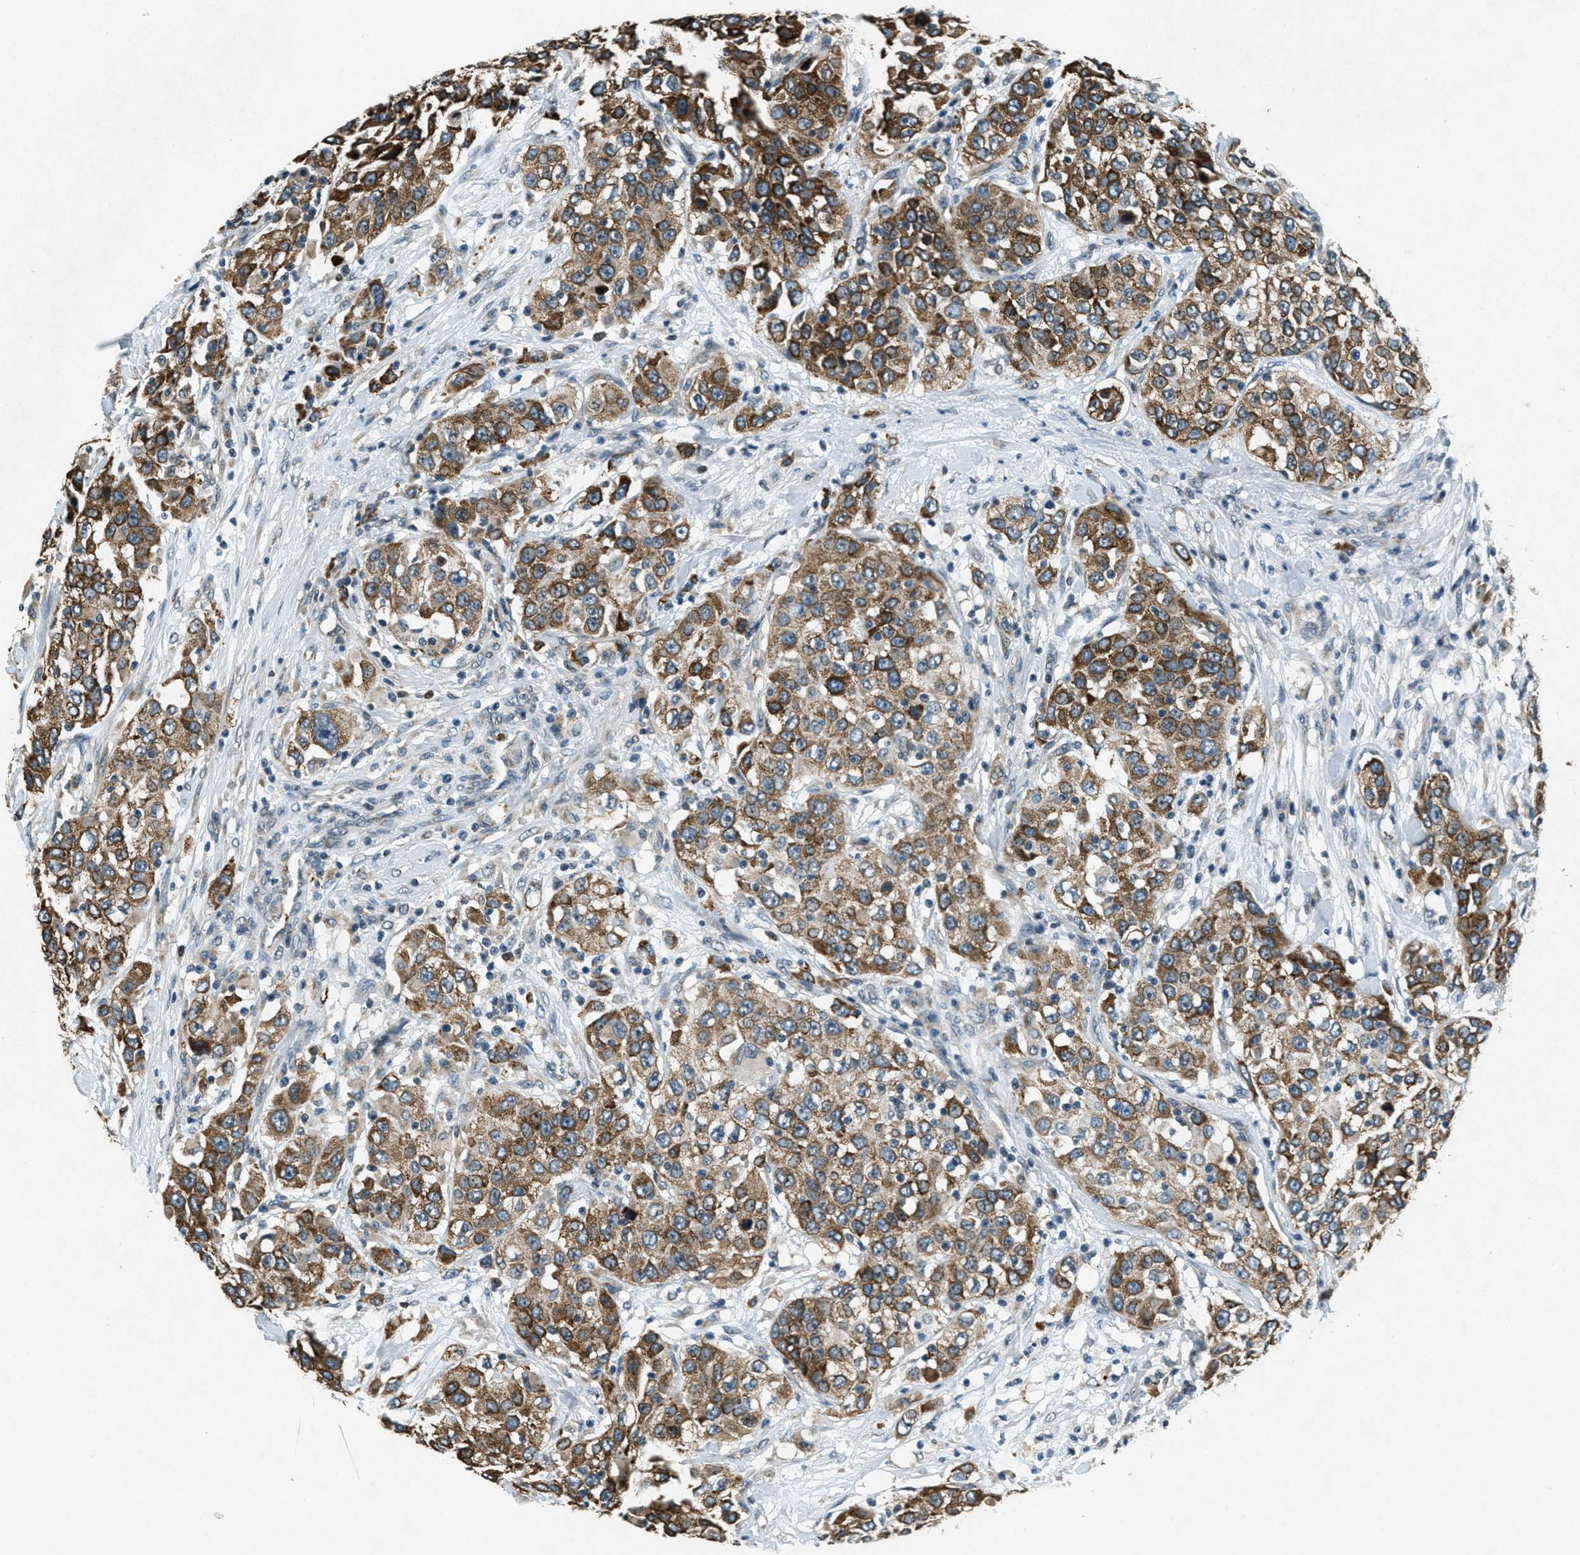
{"staining": {"intensity": "strong", "quantity": ">75%", "location": "cytoplasmic/membranous"}, "tissue": "urothelial cancer", "cell_type": "Tumor cells", "image_type": "cancer", "snomed": [{"axis": "morphology", "description": "Urothelial carcinoma, High grade"}, {"axis": "topography", "description": "Urinary bladder"}], "caption": "DAB immunohistochemical staining of human urothelial cancer shows strong cytoplasmic/membranous protein staining in approximately >75% of tumor cells. (Stains: DAB in brown, nuclei in blue, Microscopy: brightfield microscopy at high magnification).", "gene": "RAB3D", "patient": {"sex": "female", "age": 80}}